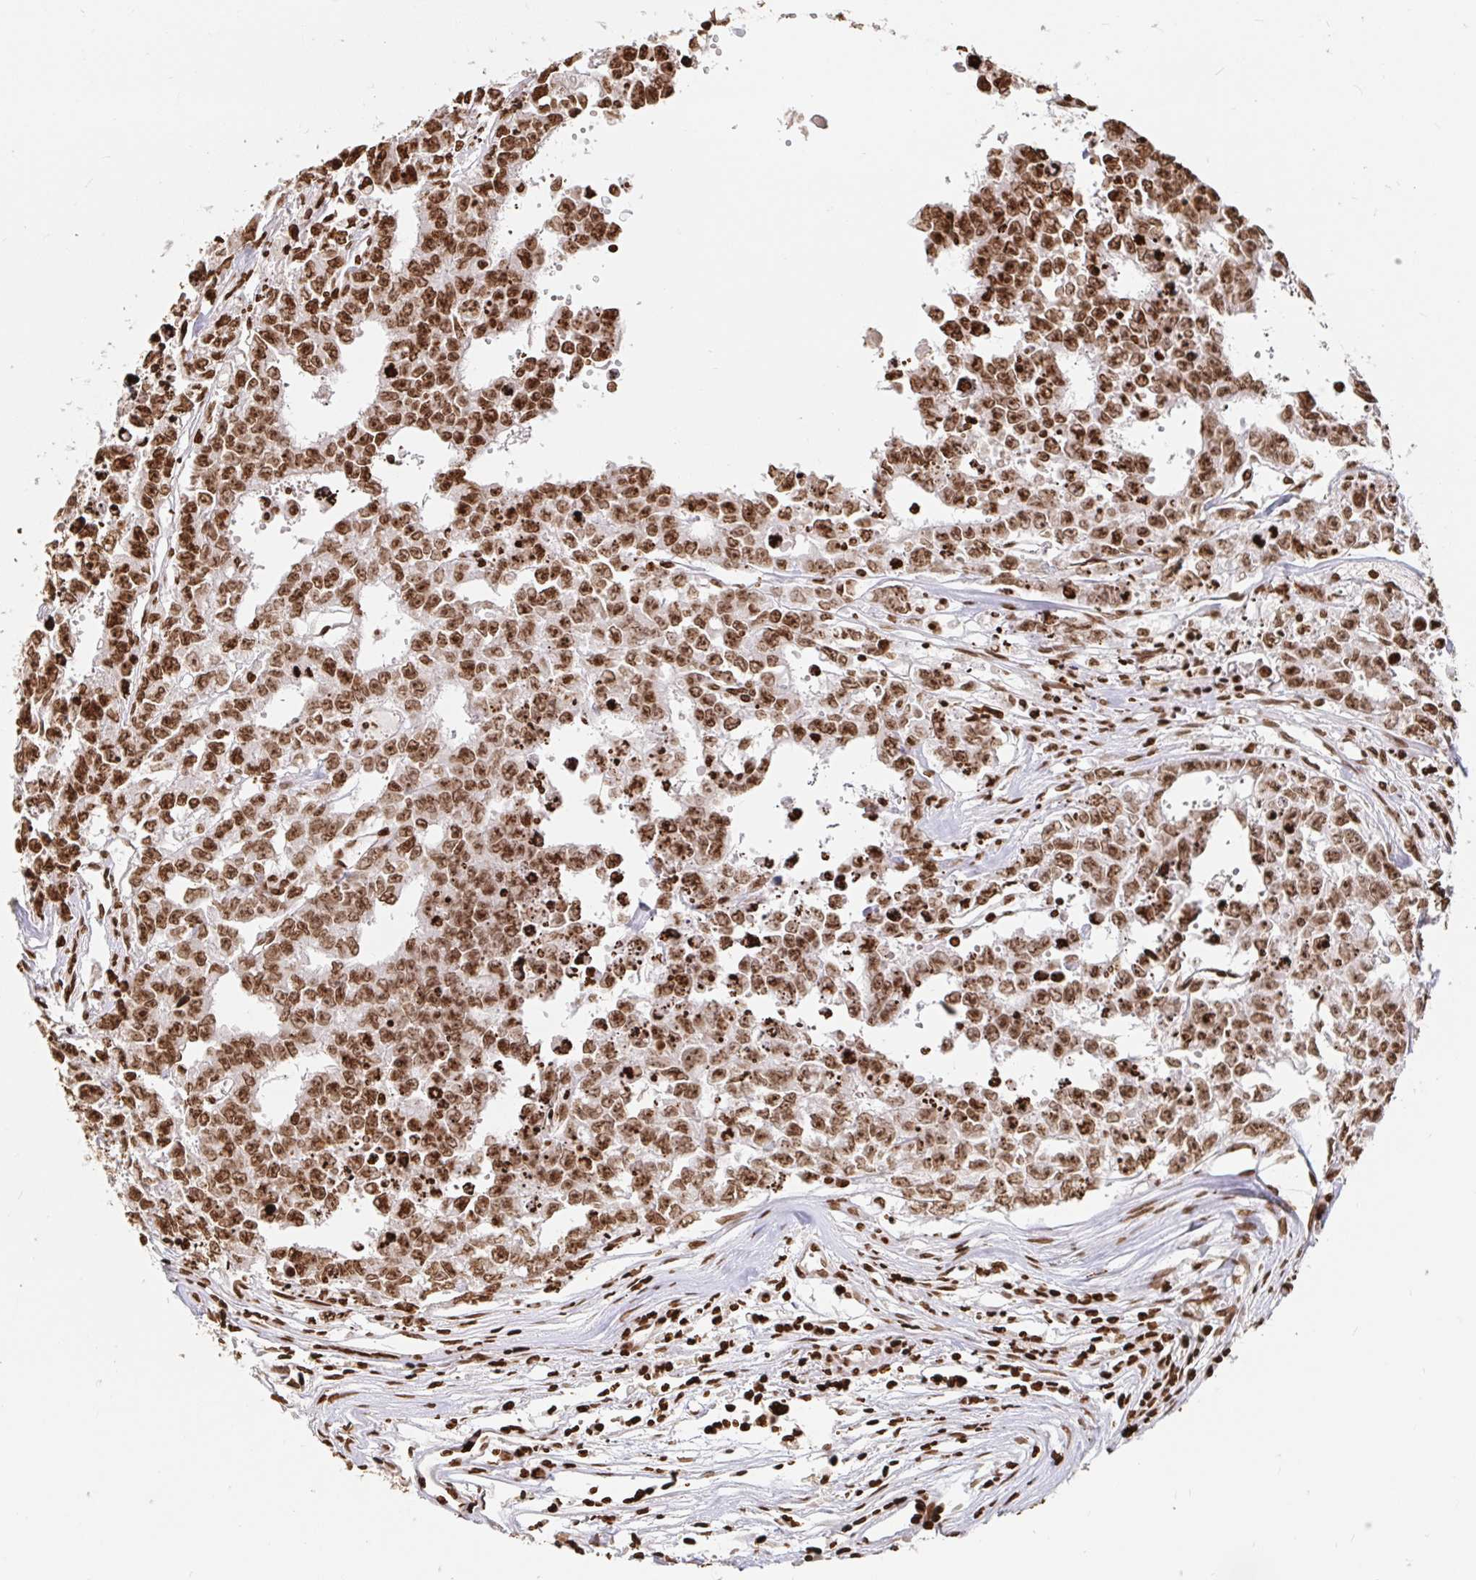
{"staining": {"intensity": "moderate", "quantity": ">75%", "location": "nuclear"}, "tissue": "testis cancer", "cell_type": "Tumor cells", "image_type": "cancer", "snomed": [{"axis": "morphology", "description": "Carcinoma, Embryonal, NOS"}, {"axis": "morphology", "description": "Teratoma, malignant, NOS"}, {"axis": "topography", "description": "Testis"}], "caption": "A medium amount of moderate nuclear staining is identified in approximately >75% of tumor cells in malignant teratoma (testis) tissue.", "gene": "H2BC5", "patient": {"sex": "male", "age": 24}}